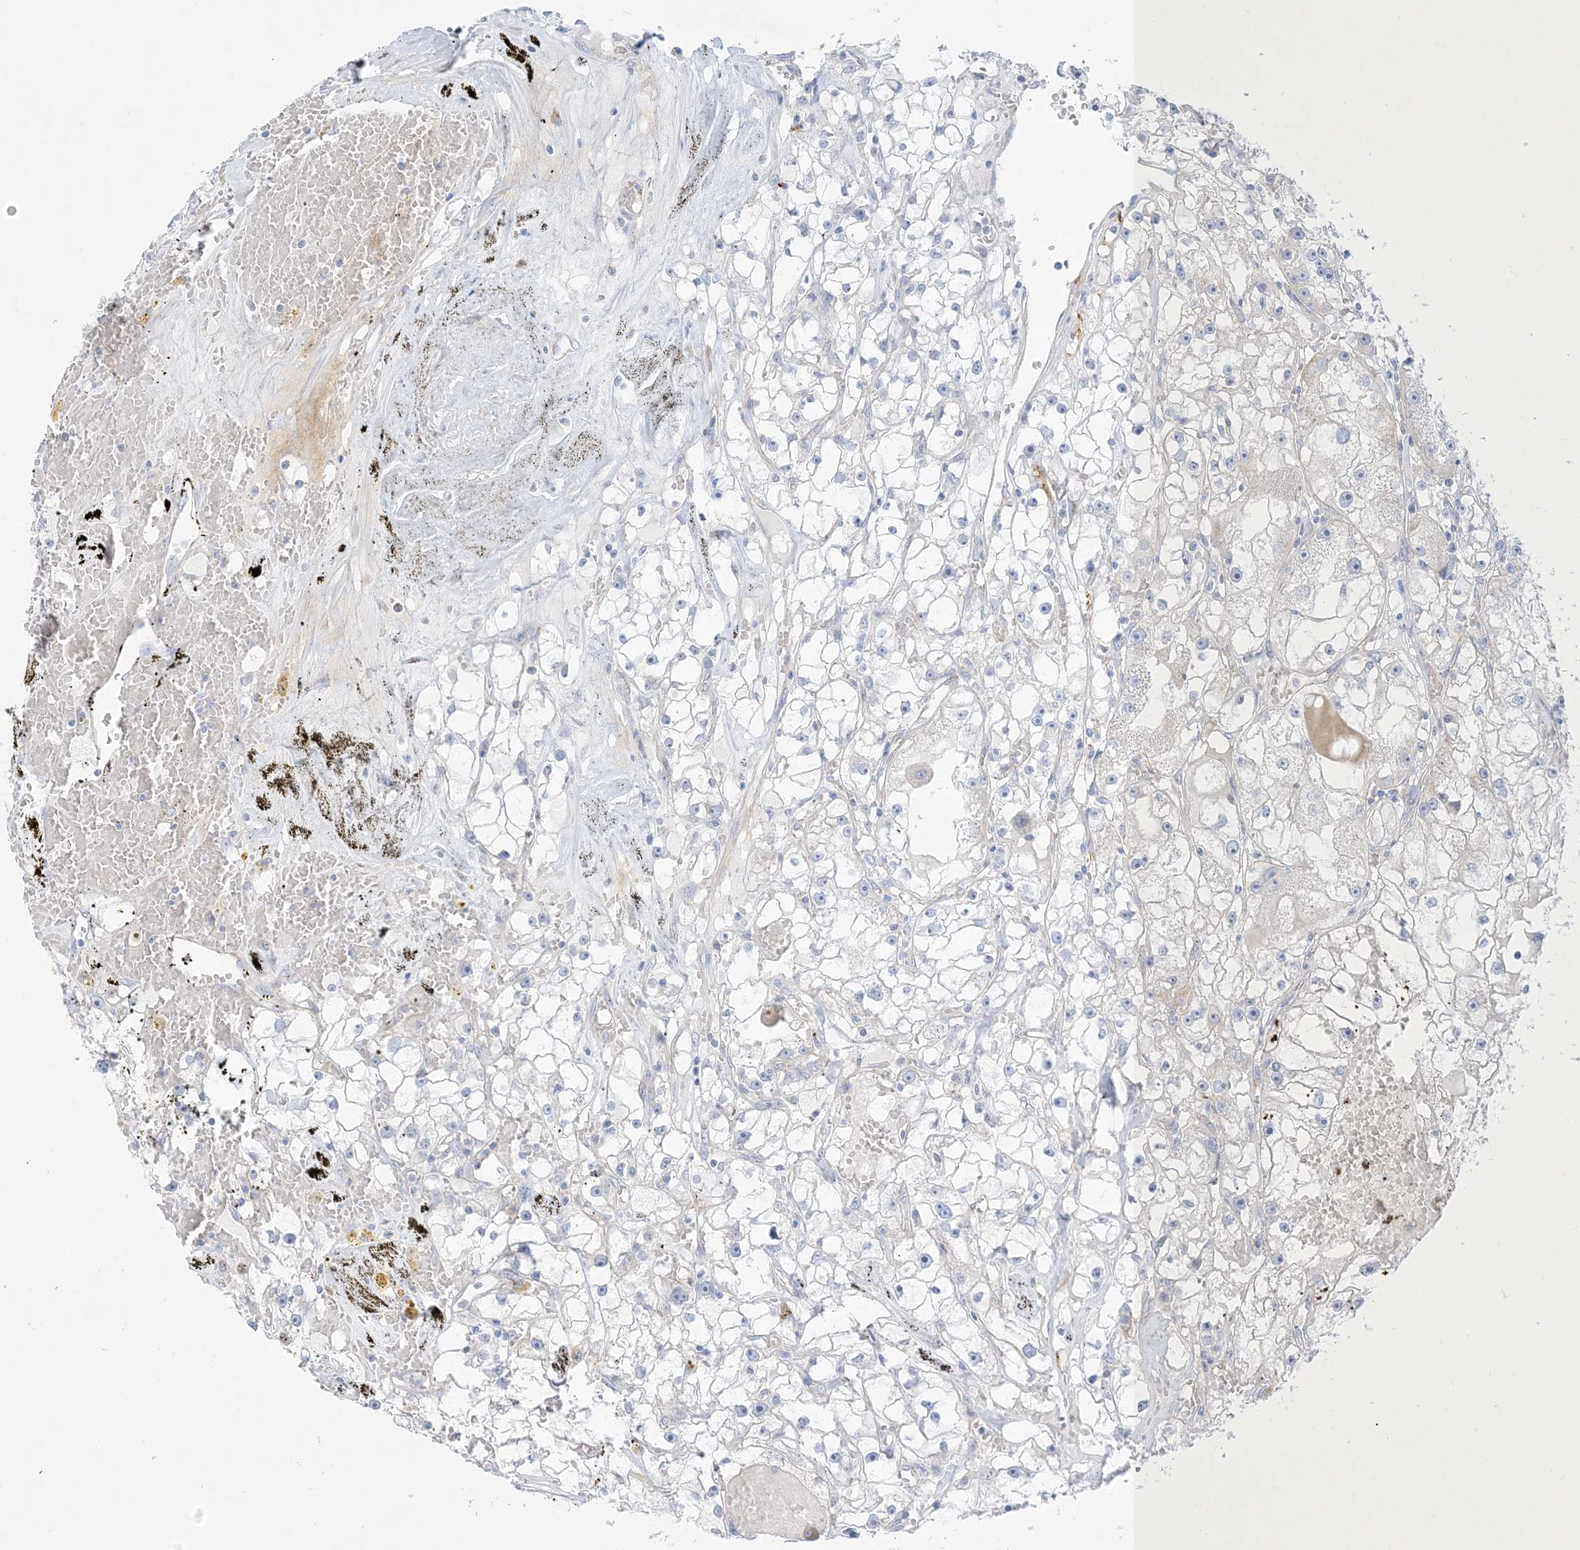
{"staining": {"intensity": "negative", "quantity": "none", "location": "none"}, "tissue": "renal cancer", "cell_type": "Tumor cells", "image_type": "cancer", "snomed": [{"axis": "morphology", "description": "Adenocarcinoma, NOS"}, {"axis": "topography", "description": "Kidney"}], "caption": "Tumor cells are negative for protein expression in human renal cancer. (Immunohistochemistry, brightfield microscopy, high magnification).", "gene": "XIRP2", "patient": {"sex": "male", "age": 56}}